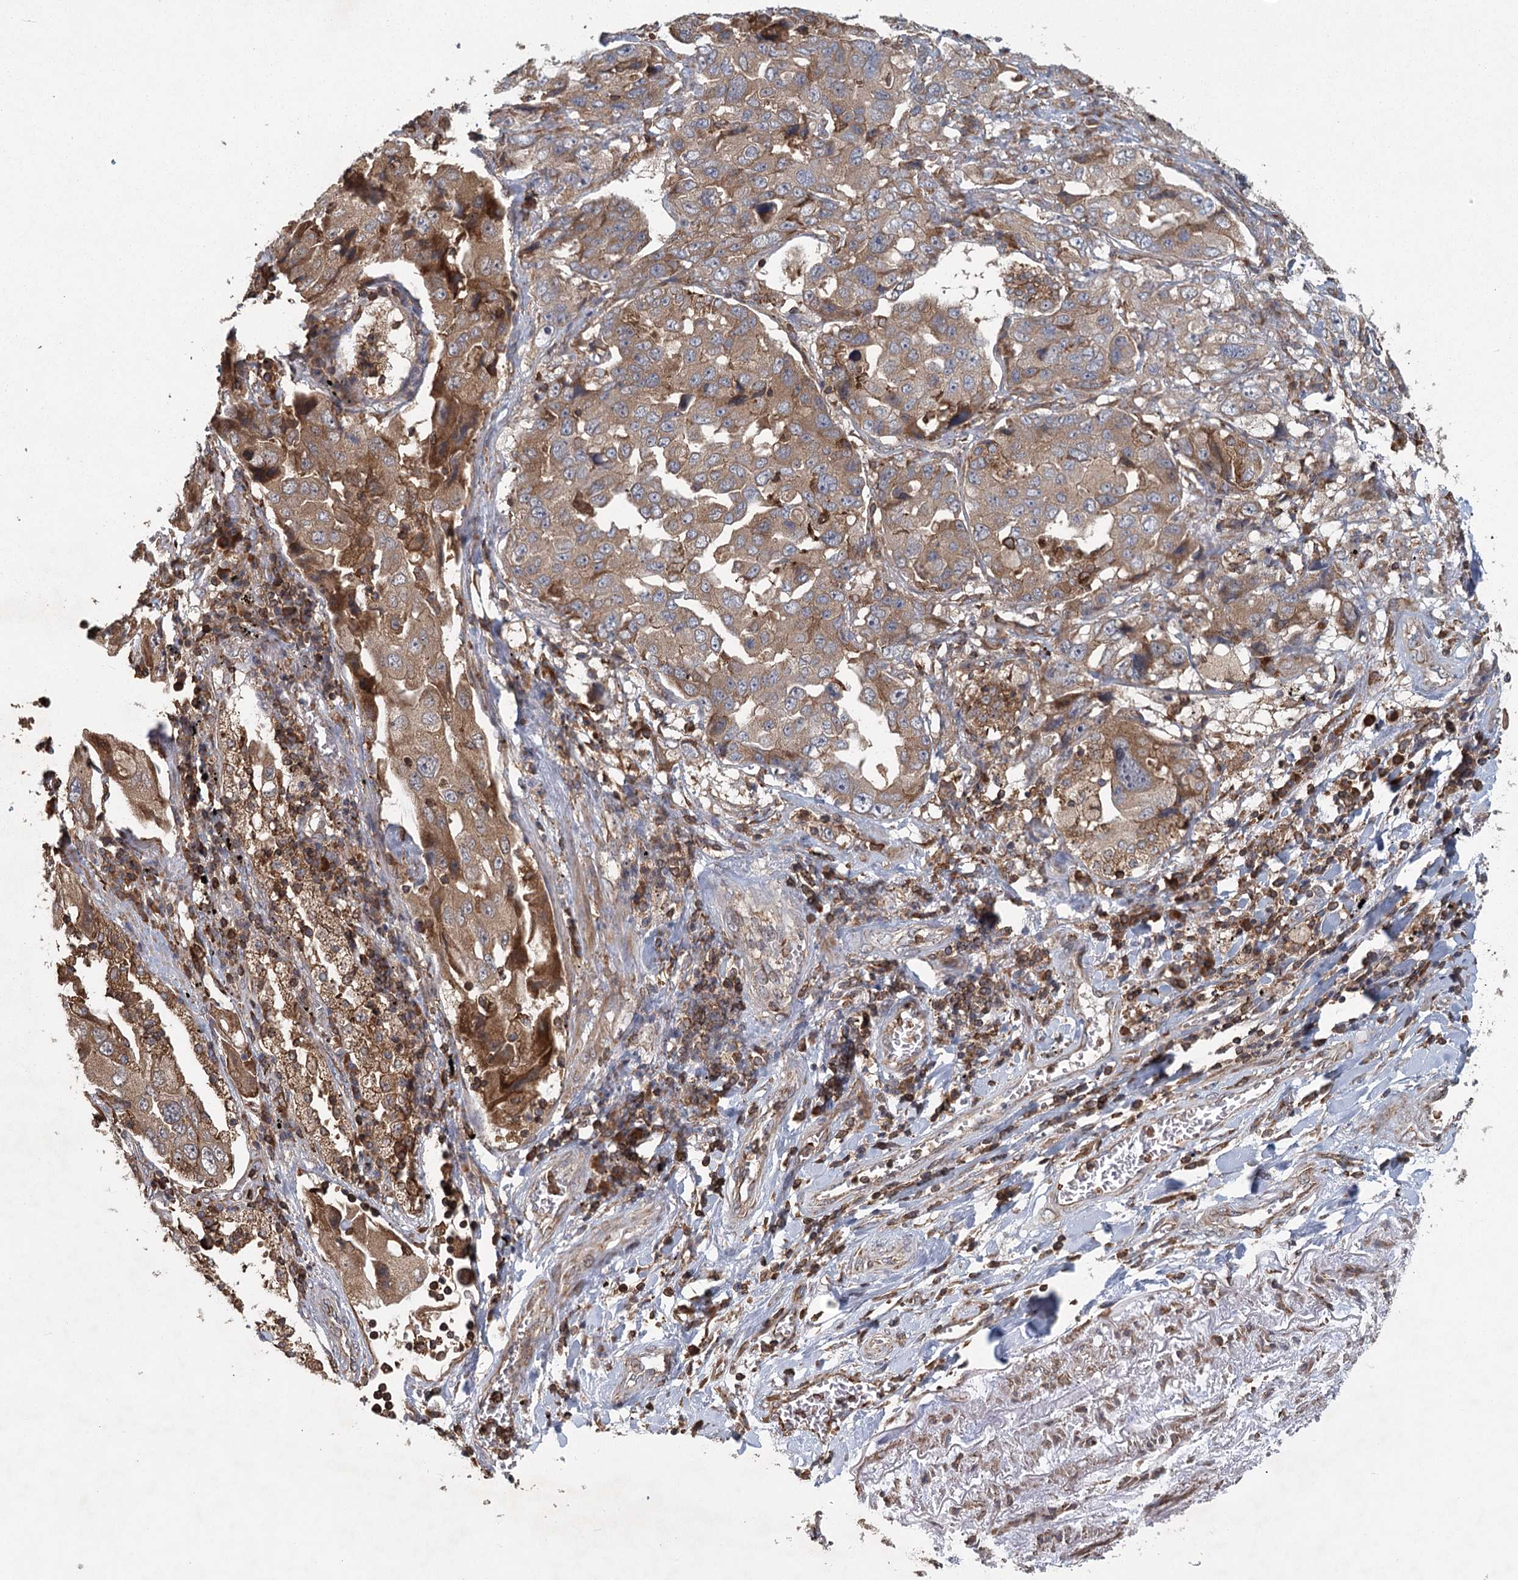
{"staining": {"intensity": "moderate", "quantity": ">75%", "location": "cytoplasmic/membranous"}, "tissue": "lung cancer", "cell_type": "Tumor cells", "image_type": "cancer", "snomed": [{"axis": "morphology", "description": "Adenocarcinoma, NOS"}, {"axis": "topography", "description": "Lung"}], "caption": "A brown stain labels moderate cytoplasmic/membranous positivity of a protein in human lung cancer (adenocarcinoma) tumor cells.", "gene": "PLEKHA7", "patient": {"sex": "female", "age": 65}}